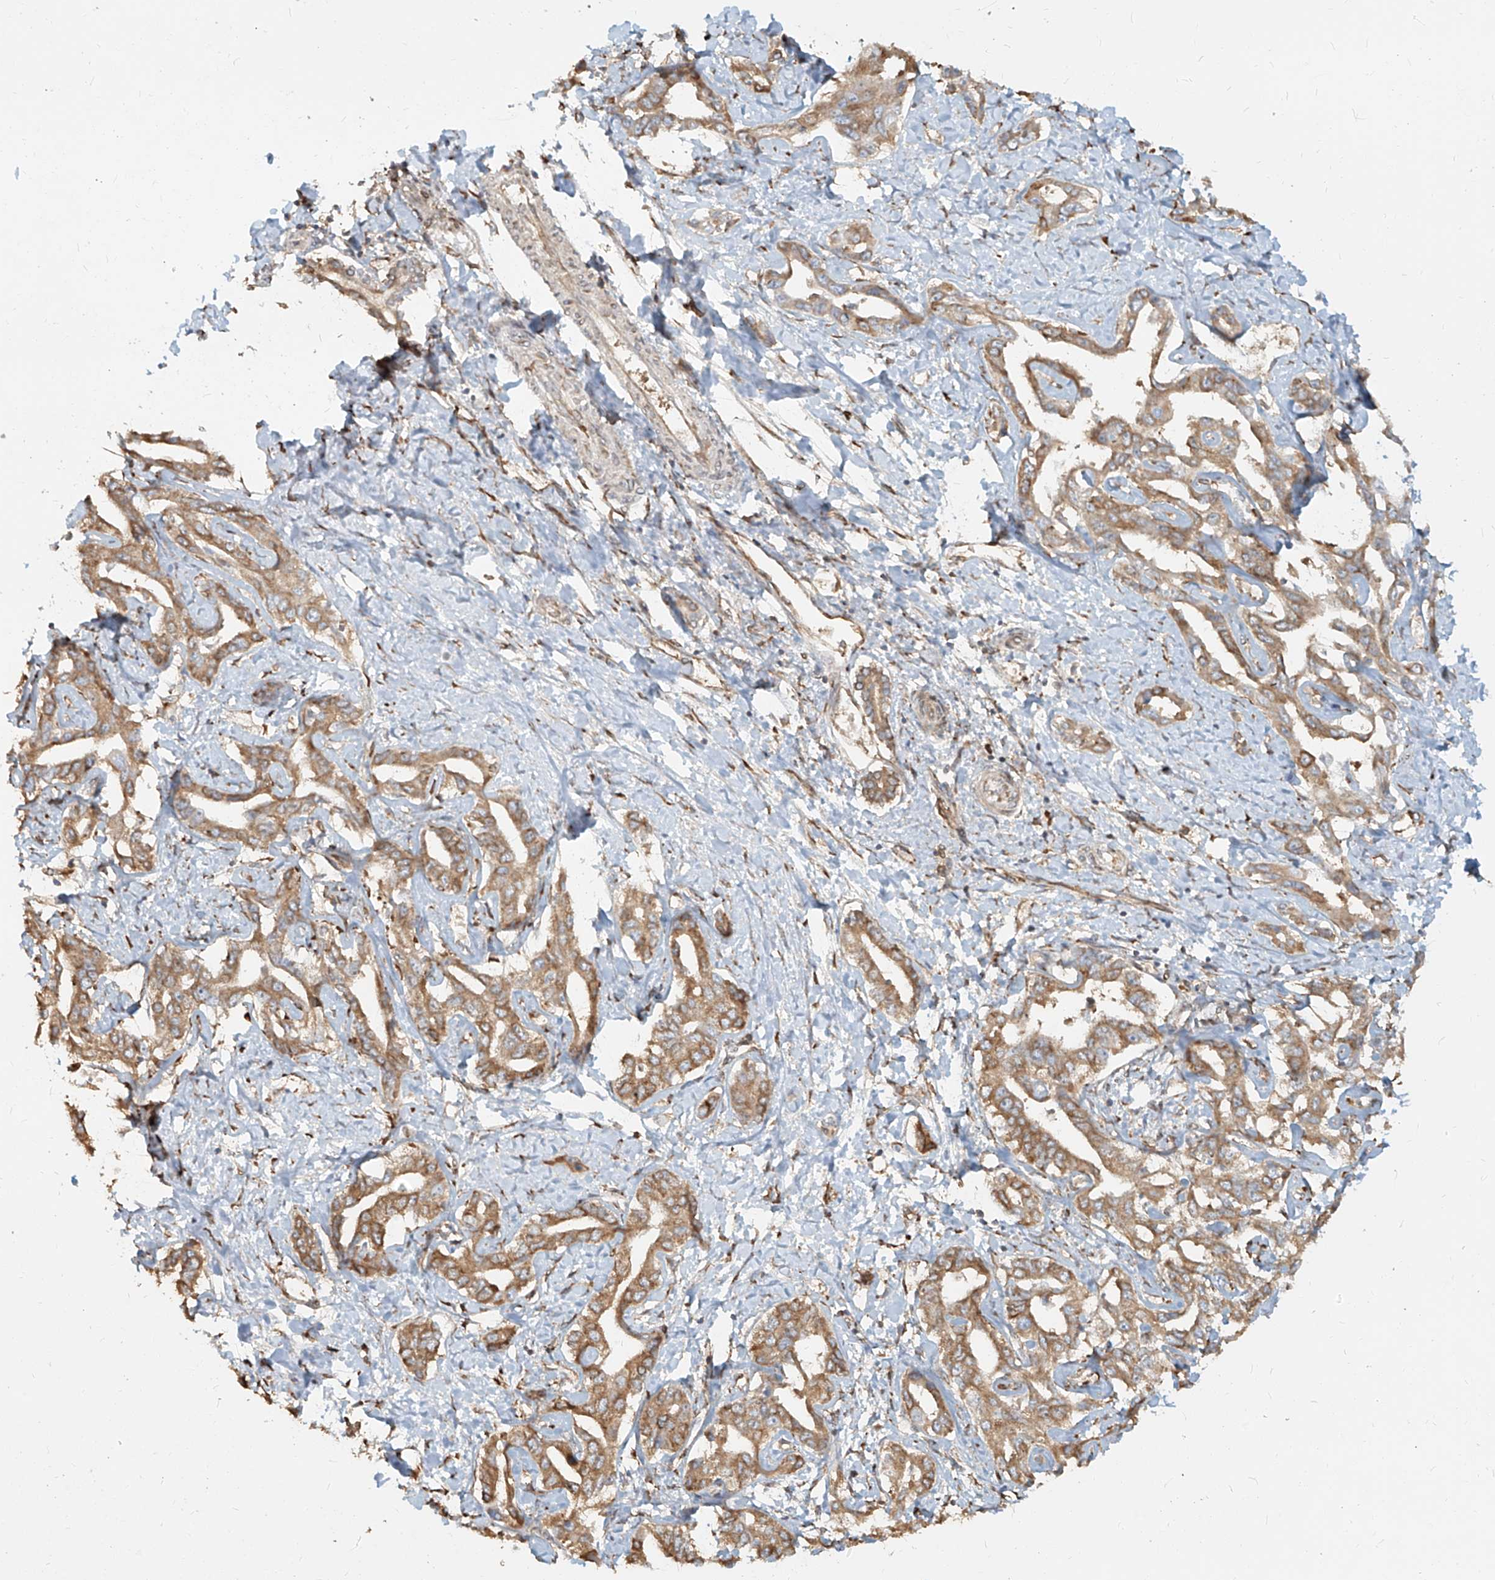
{"staining": {"intensity": "moderate", "quantity": ">75%", "location": "cytoplasmic/membranous"}, "tissue": "liver cancer", "cell_type": "Tumor cells", "image_type": "cancer", "snomed": [{"axis": "morphology", "description": "Cholangiocarcinoma"}, {"axis": "topography", "description": "Liver"}], "caption": "DAB immunohistochemical staining of liver cholangiocarcinoma displays moderate cytoplasmic/membranous protein positivity in approximately >75% of tumor cells.", "gene": "UBE2K", "patient": {"sex": "male", "age": 59}}